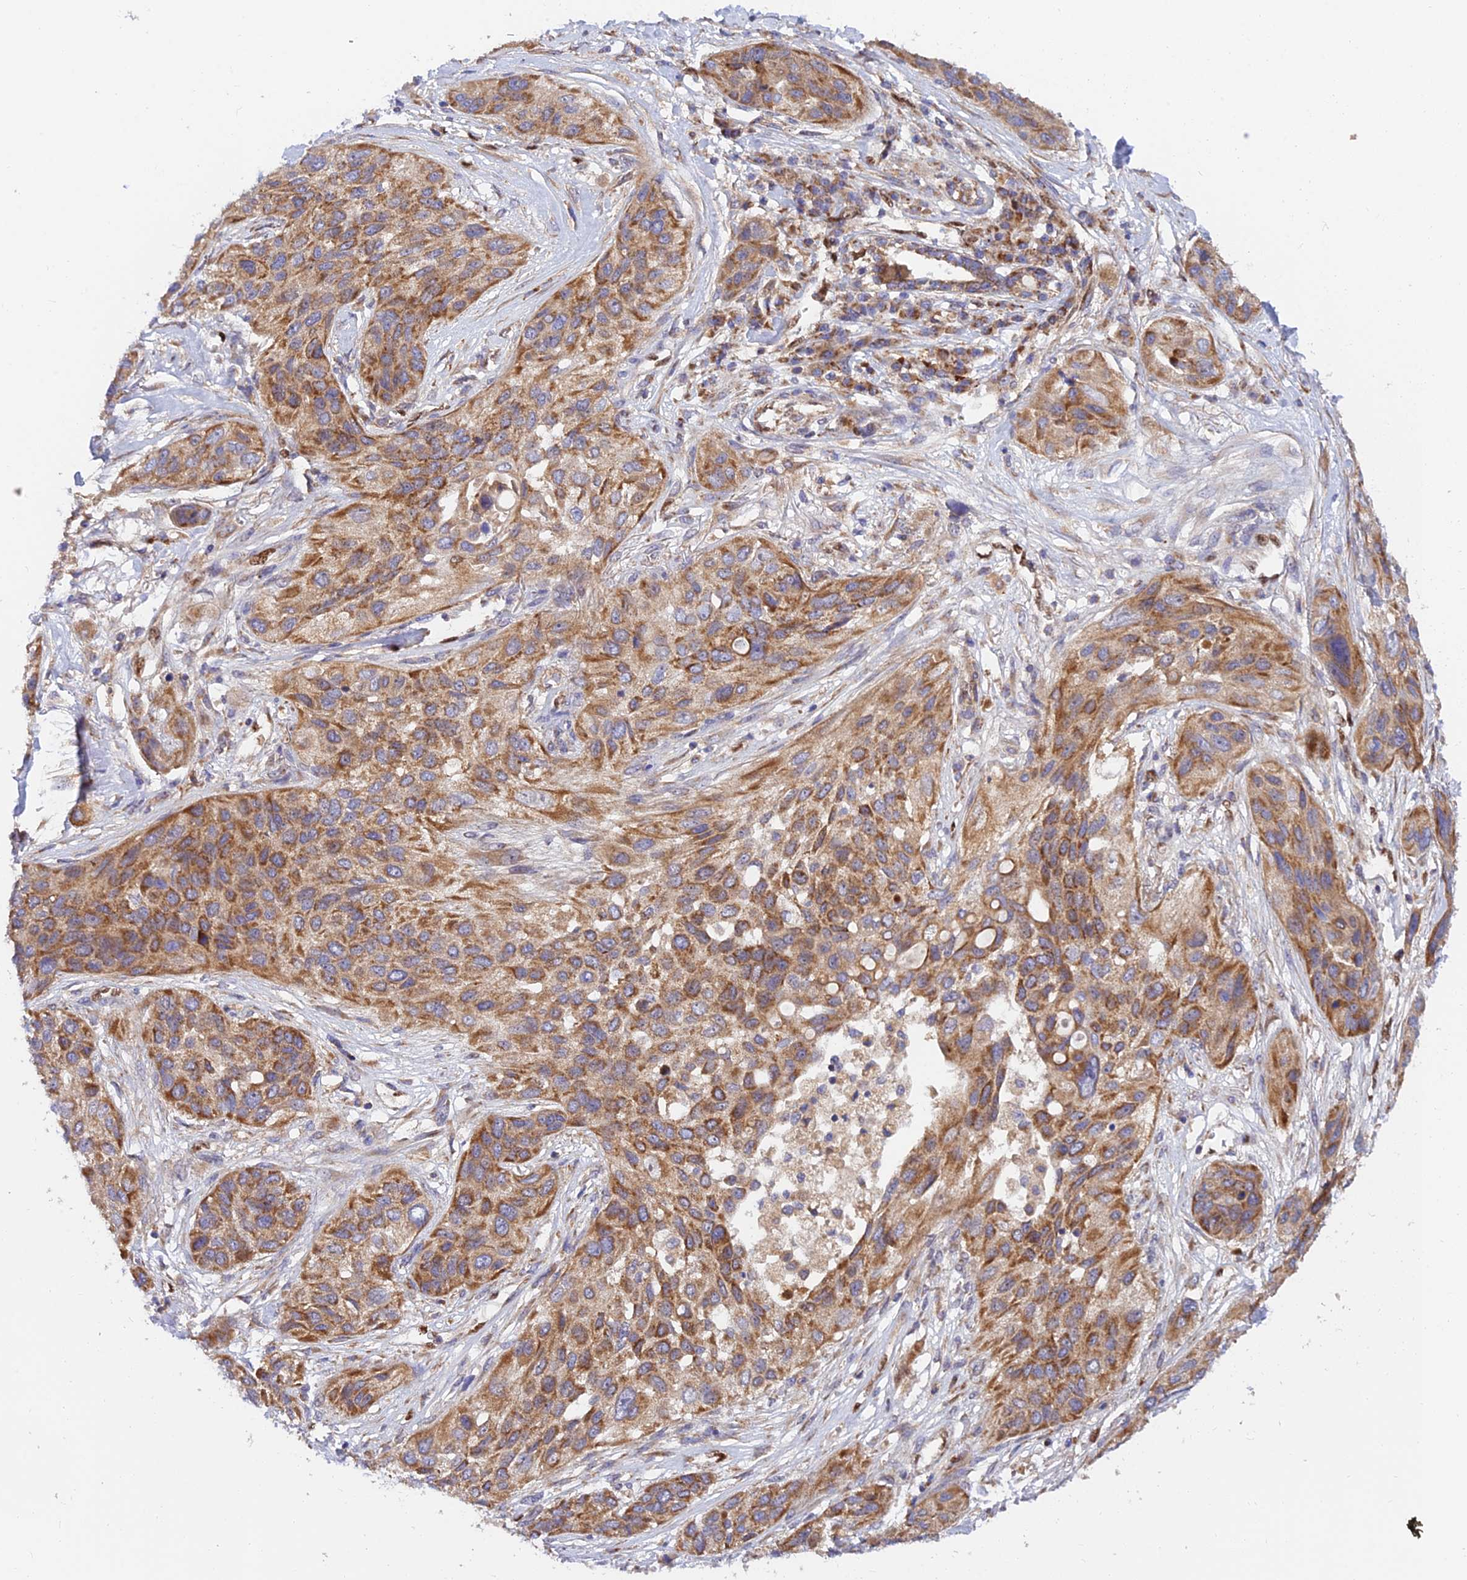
{"staining": {"intensity": "moderate", "quantity": ">75%", "location": "cytoplasmic/membranous"}, "tissue": "lung cancer", "cell_type": "Tumor cells", "image_type": "cancer", "snomed": [{"axis": "morphology", "description": "Squamous cell carcinoma, NOS"}, {"axis": "topography", "description": "Lung"}], "caption": "IHC image of squamous cell carcinoma (lung) stained for a protein (brown), which demonstrates medium levels of moderate cytoplasmic/membranous expression in about >75% of tumor cells.", "gene": "PODNL1", "patient": {"sex": "female", "age": 70}}